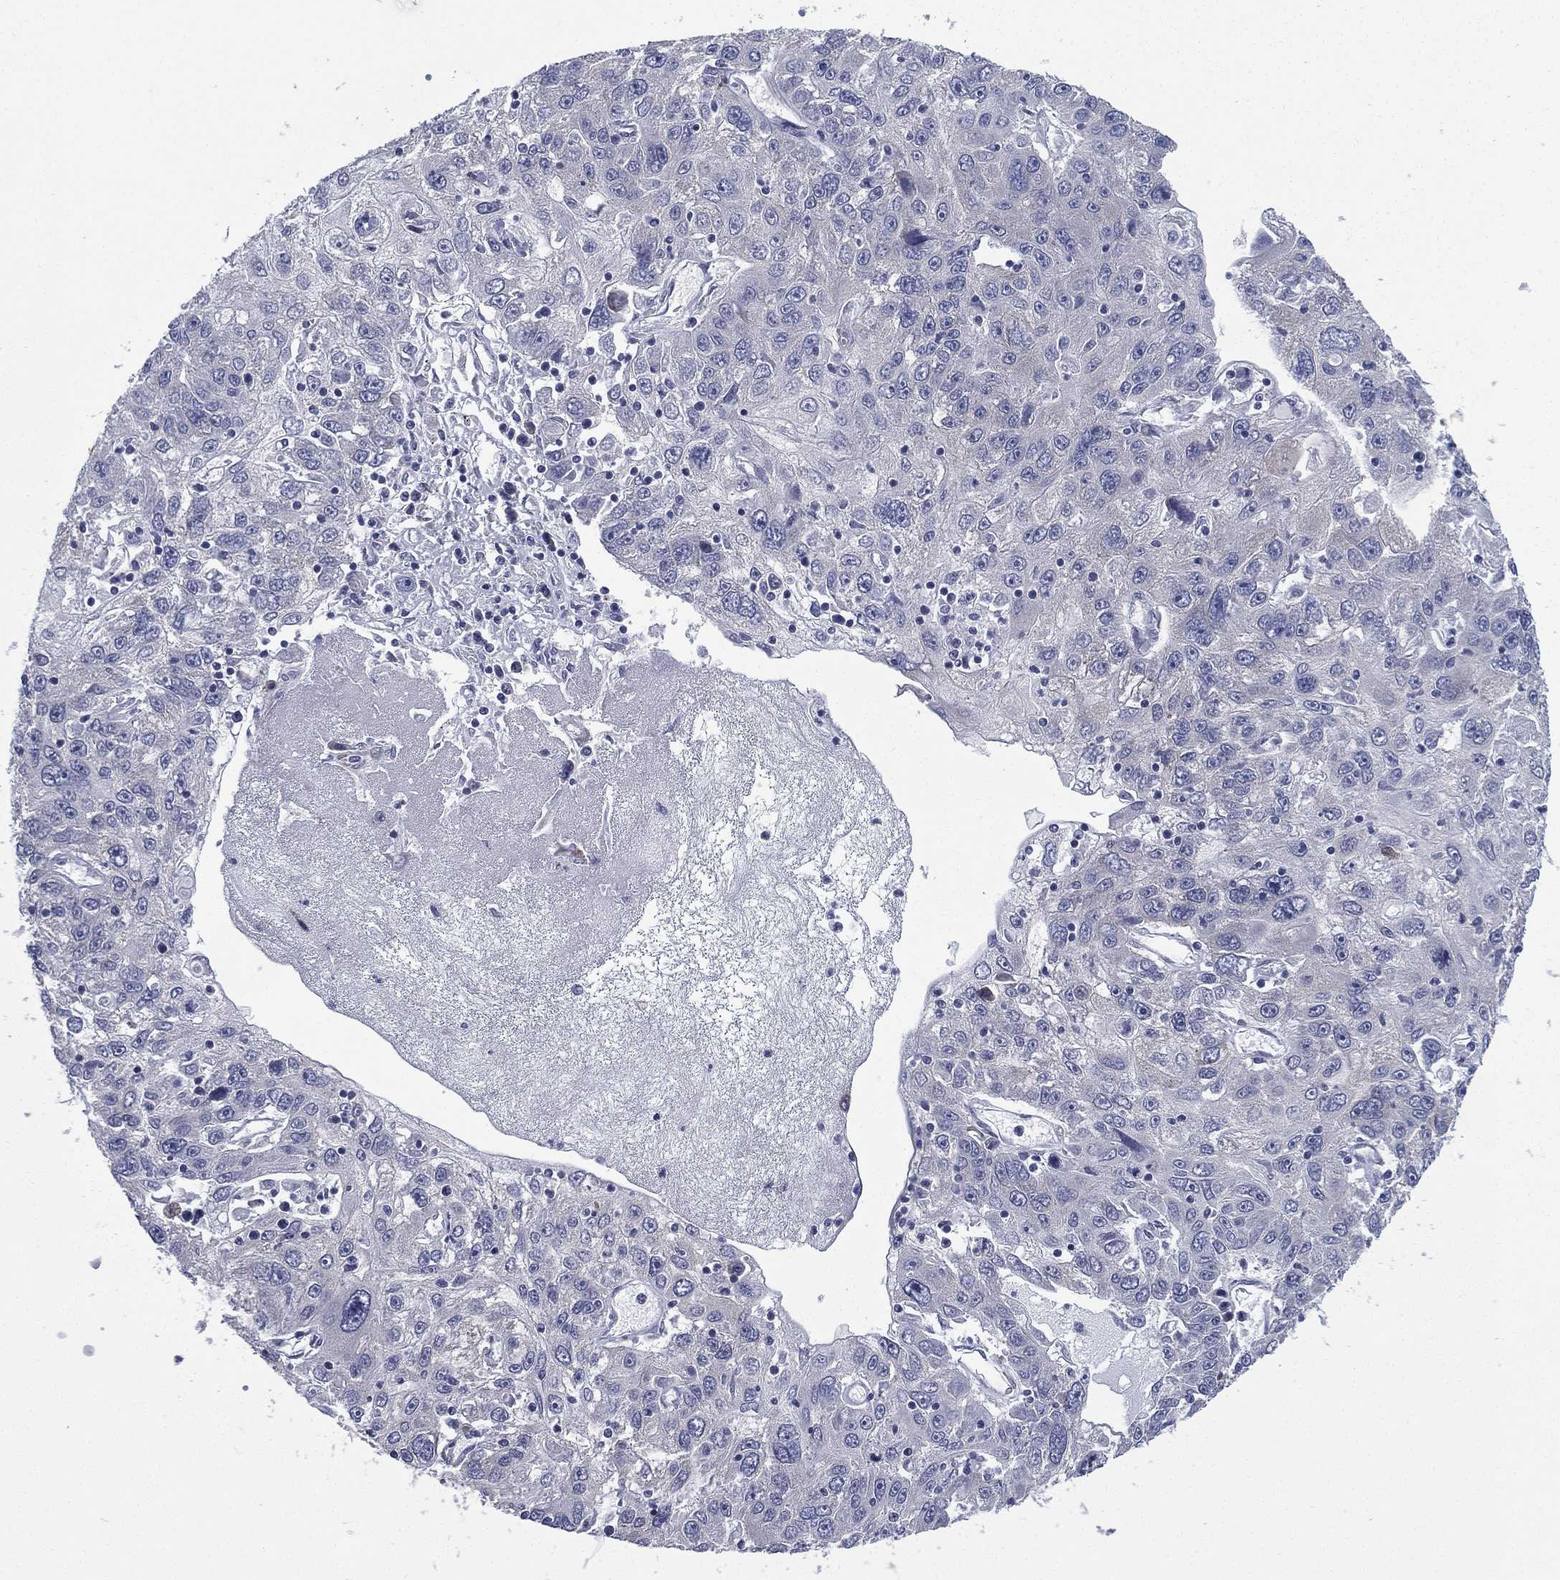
{"staining": {"intensity": "negative", "quantity": "none", "location": "none"}, "tissue": "stomach cancer", "cell_type": "Tumor cells", "image_type": "cancer", "snomed": [{"axis": "morphology", "description": "Adenocarcinoma, NOS"}, {"axis": "topography", "description": "Stomach"}], "caption": "Immunohistochemical staining of human stomach cancer reveals no significant positivity in tumor cells.", "gene": "FARSA", "patient": {"sex": "male", "age": 56}}